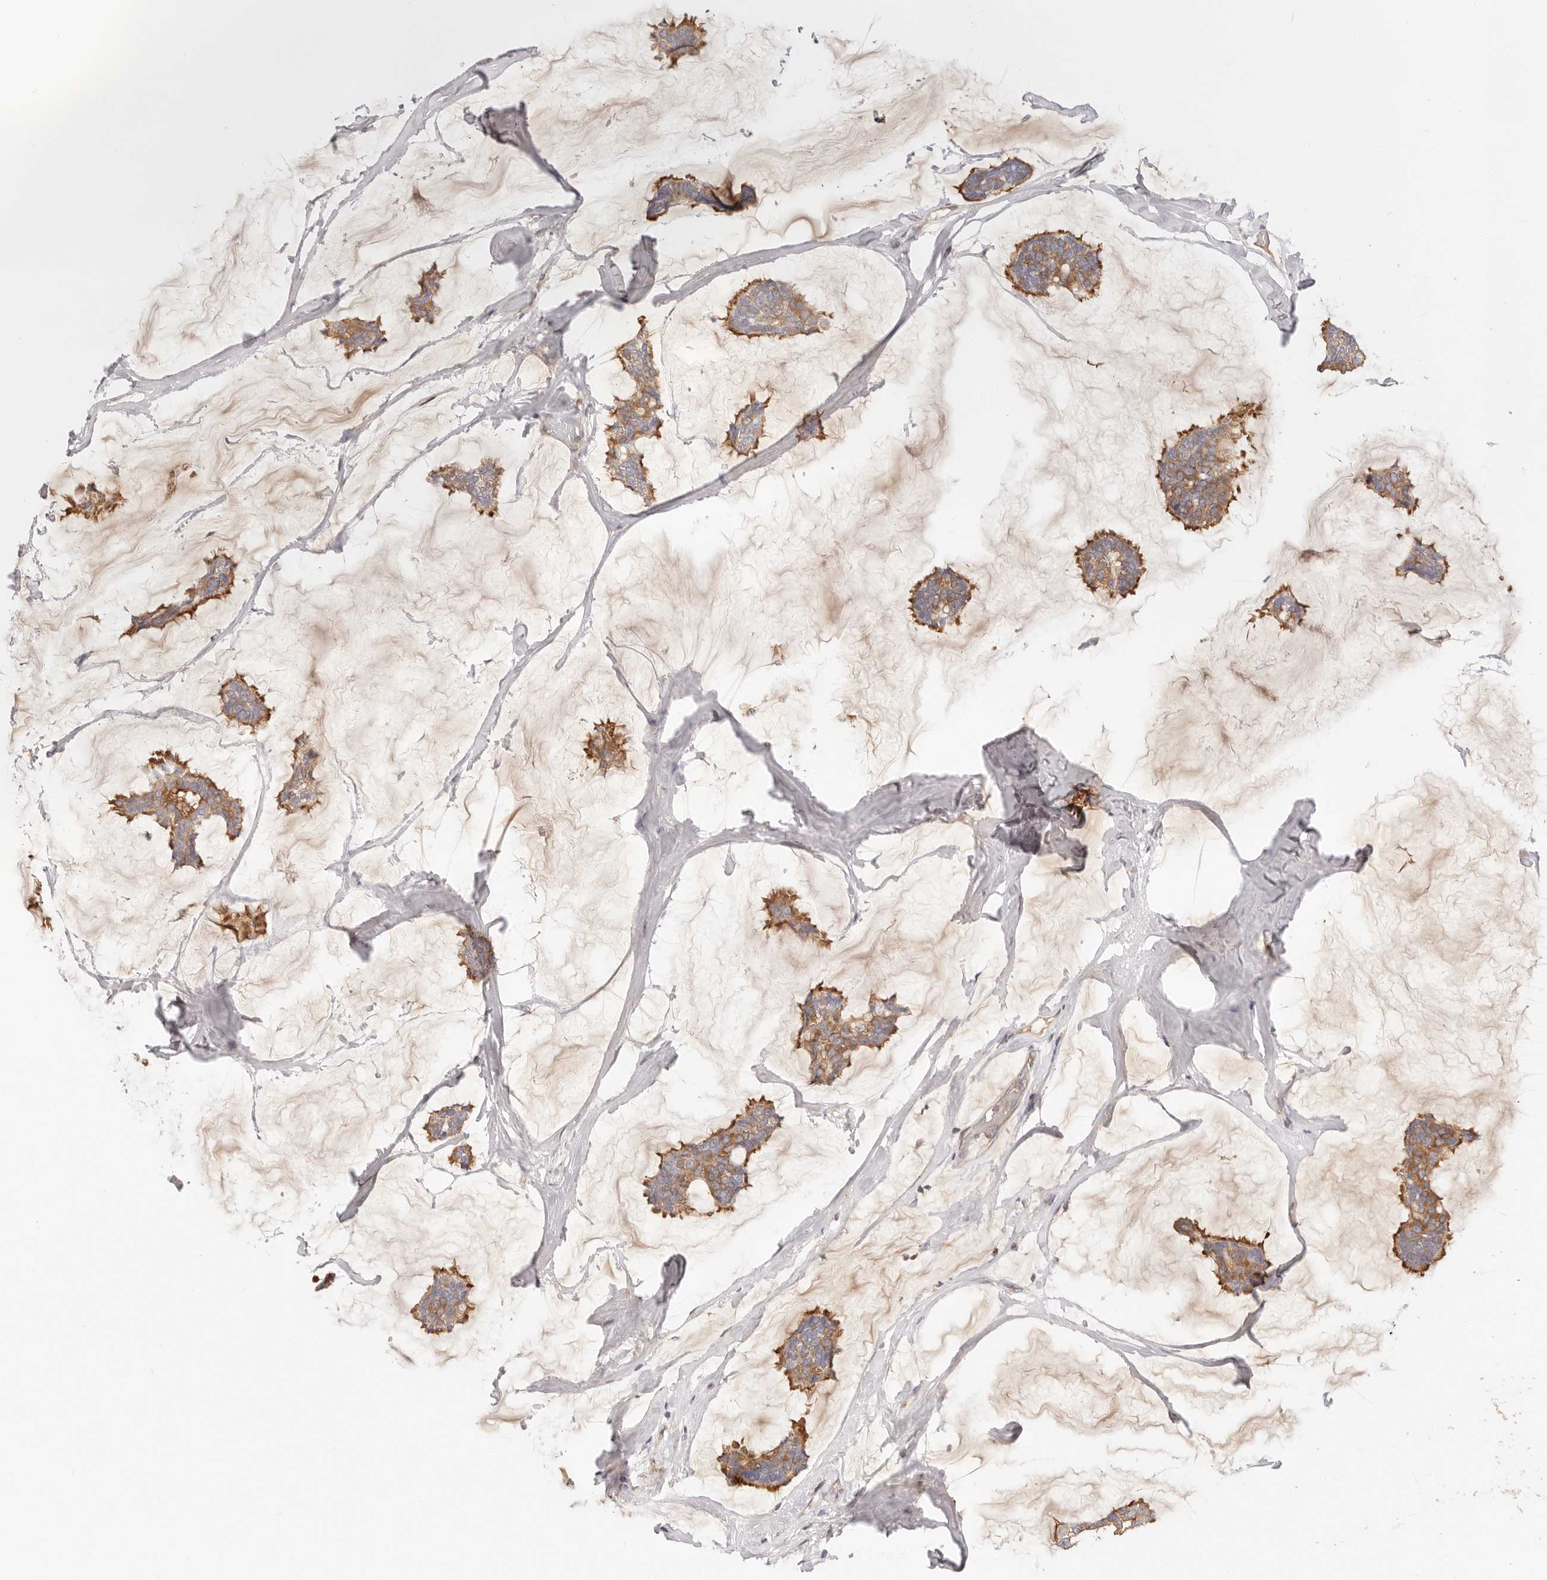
{"staining": {"intensity": "moderate", "quantity": ">75%", "location": "cytoplasmic/membranous"}, "tissue": "breast cancer", "cell_type": "Tumor cells", "image_type": "cancer", "snomed": [{"axis": "morphology", "description": "Duct carcinoma"}, {"axis": "topography", "description": "Breast"}], "caption": "The micrograph exhibits staining of breast infiltrating ductal carcinoma, revealing moderate cytoplasmic/membranous protein expression (brown color) within tumor cells.", "gene": "KCMF1", "patient": {"sex": "female", "age": 93}}